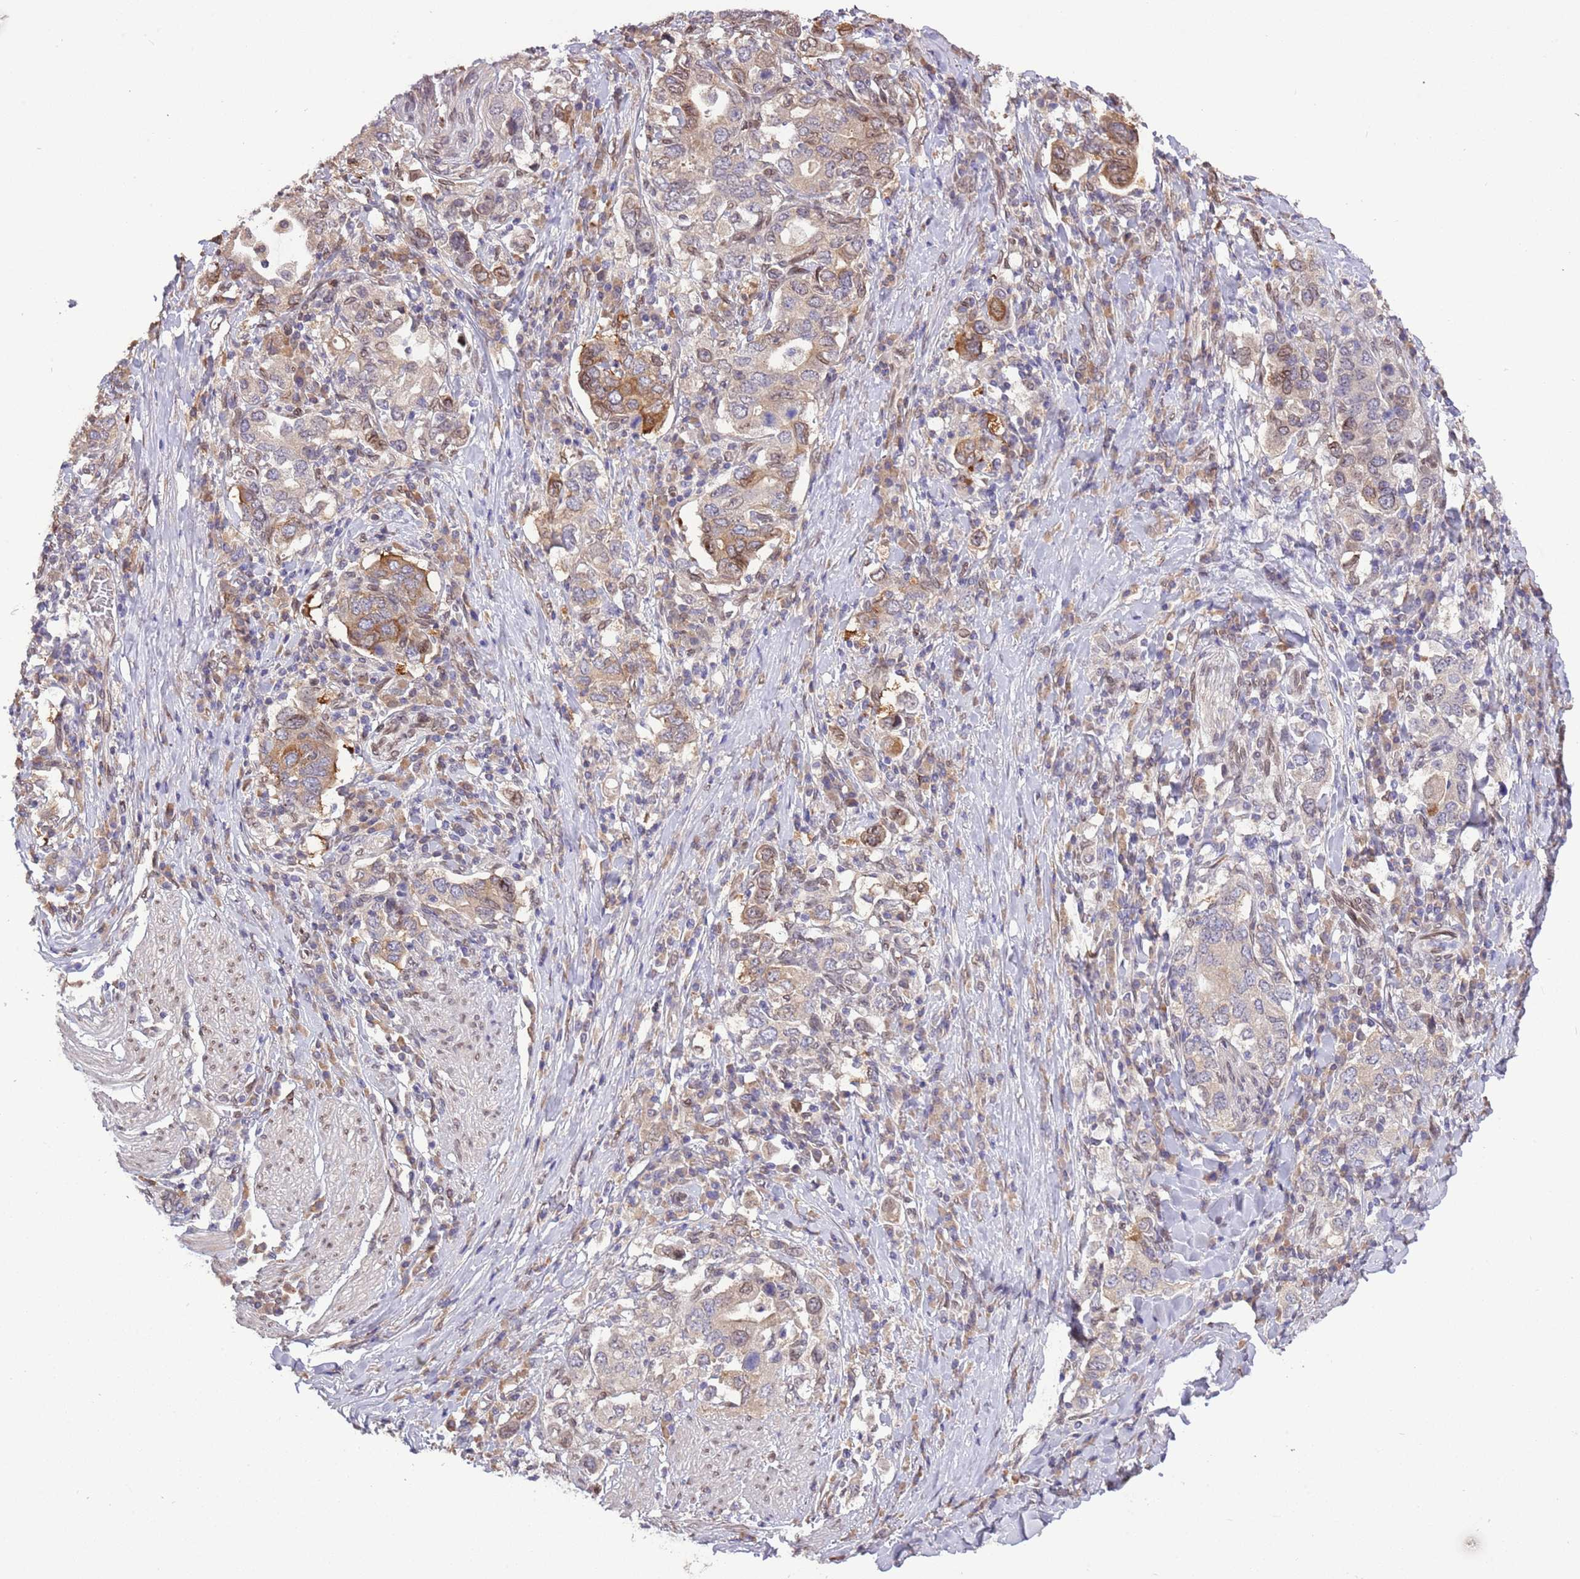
{"staining": {"intensity": "weak", "quantity": "<25%", "location": "cytoplasmic/membranous,nuclear"}, "tissue": "stomach cancer", "cell_type": "Tumor cells", "image_type": "cancer", "snomed": [{"axis": "morphology", "description": "Adenocarcinoma, NOS"}, {"axis": "topography", "description": "Stomach, upper"}, {"axis": "topography", "description": "Stomach"}], "caption": "High power microscopy image of an IHC photomicrograph of stomach adenocarcinoma, revealing no significant staining in tumor cells.", "gene": "ZNF665", "patient": {"sex": "male", "age": 62}}